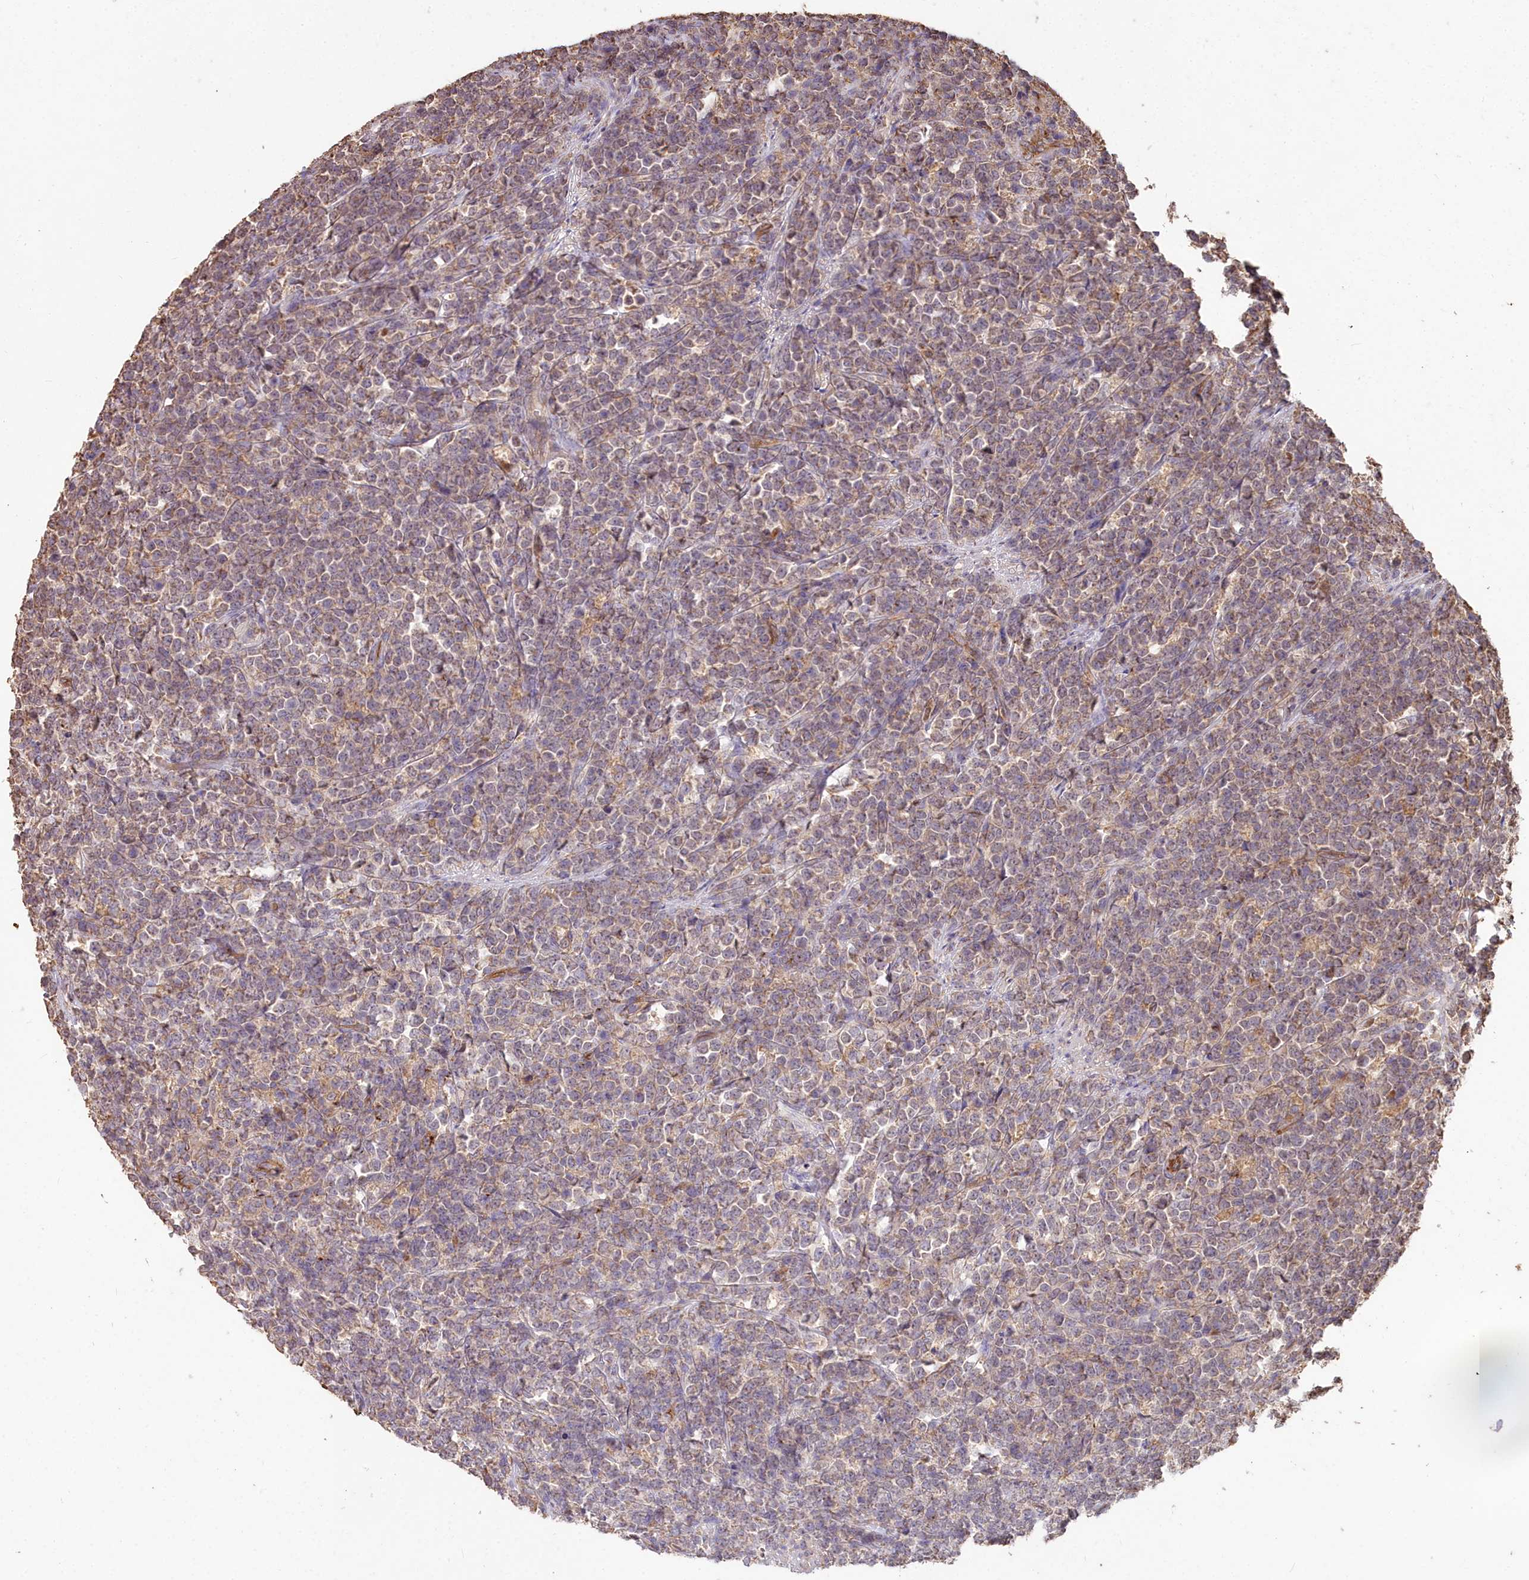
{"staining": {"intensity": "weak", "quantity": "<25%", "location": "cytoplasmic/membranous"}, "tissue": "lymphoma", "cell_type": "Tumor cells", "image_type": "cancer", "snomed": [{"axis": "morphology", "description": "Malignant lymphoma, non-Hodgkin's type, High grade"}, {"axis": "topography", "description": "Small intestine"}], "caption": "High-grade malignant lymphoma, non-Hodgkin's type was stained to show a protein in brown. There is no significant staining in tumor cells.", "gene": "CEMIP2", "patient": {"sex": "male", "age": 8}}